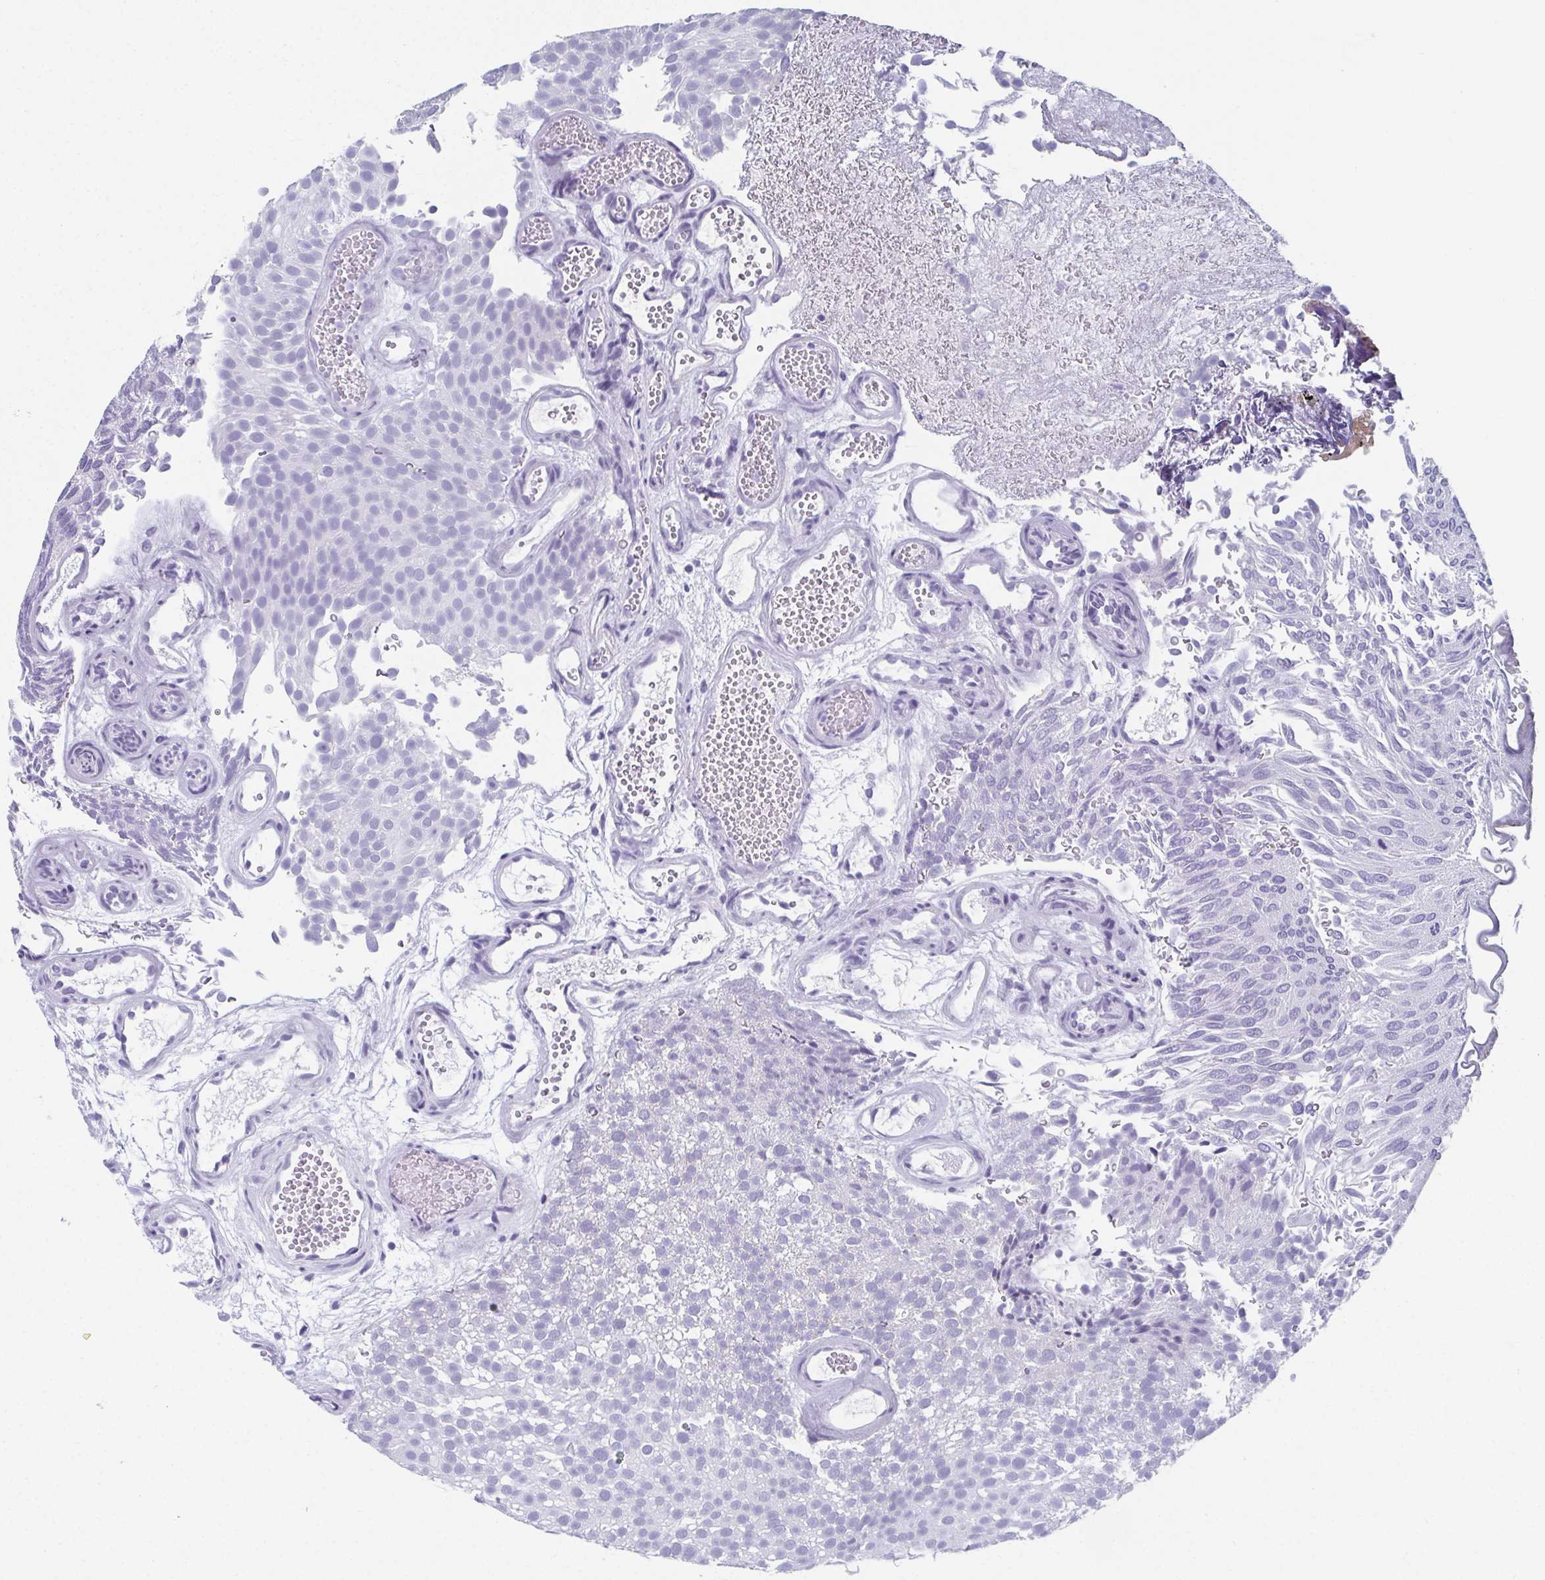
{"staining": {"intensity": "negative", "quantity": "none", "location": "none"}, "tissue": "urothelial cancer", "cell_type": "Tumor cells", "image_type": "cancer", "snomed": [{"axis": "morphology", "description": "Urothelial carcinoma, Low grade"}, {"axis": "topography", "description": "Urinary bladder"}], "caption": "This is a micrograph of IHC staining of urothelial cancer, which shows no expression in tumor cells.", "gene": "GHRL", "patient": {"sex": "male", "age": 78}}